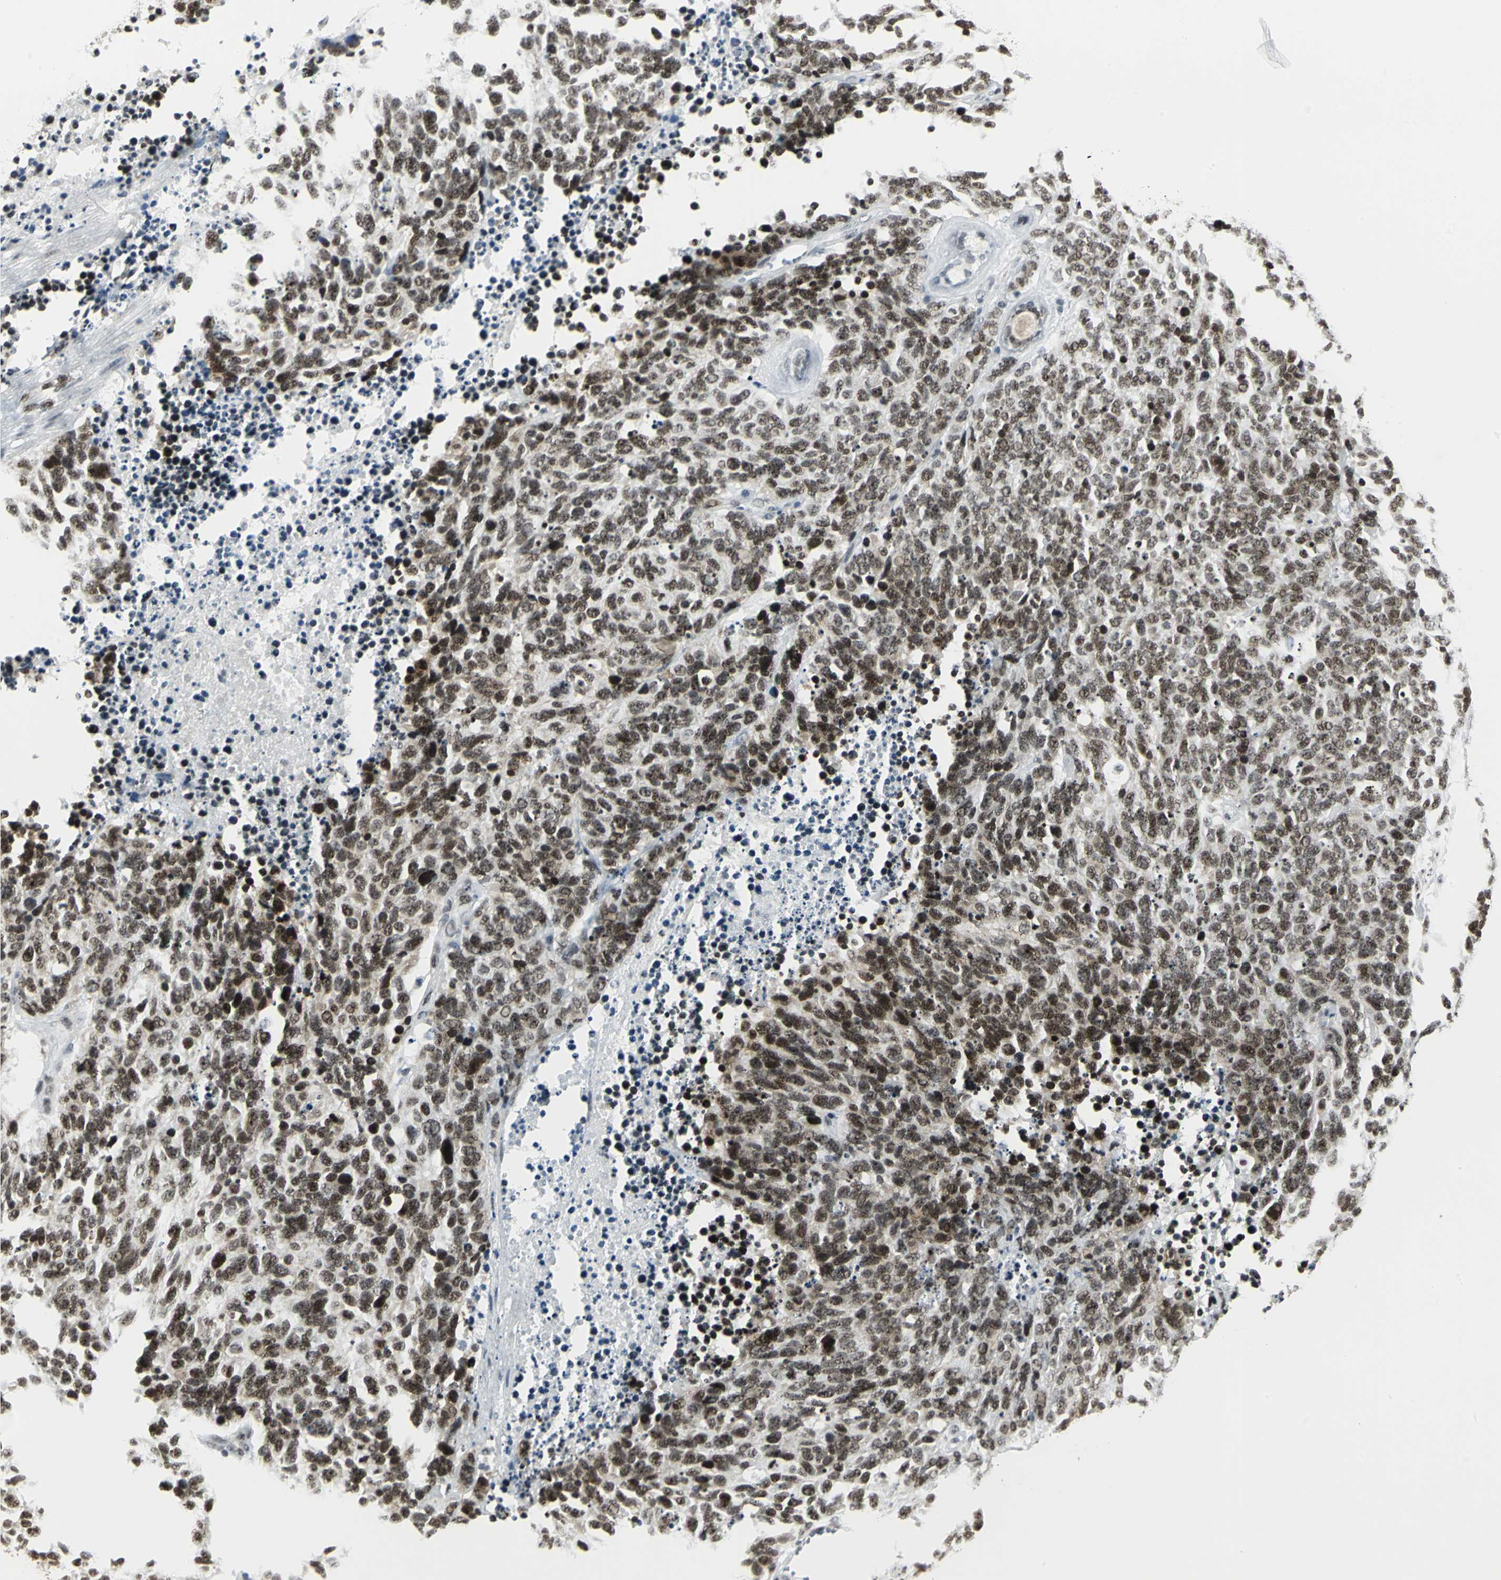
{"staining": {"intensity": "strong", "quantity": ">75%", "location": "nuclear"}, "tissue": "lung cancer", "cell_type": "Tumor cells", "image_type": "cancer", "snomed": [{"axis": "morphology", "description": "Neoplasm, malignant, NOS"}, {"axis": "topography", "description": "Lung"}], "caption": "This is an image of immunohistochemistry (IHC) staining of lung cancer (malignant neoplasm), which shows strong expression in the nuclear of tumor cells.", "gene": "CBX3", "patient": {"sex": "female", "age": 58}}